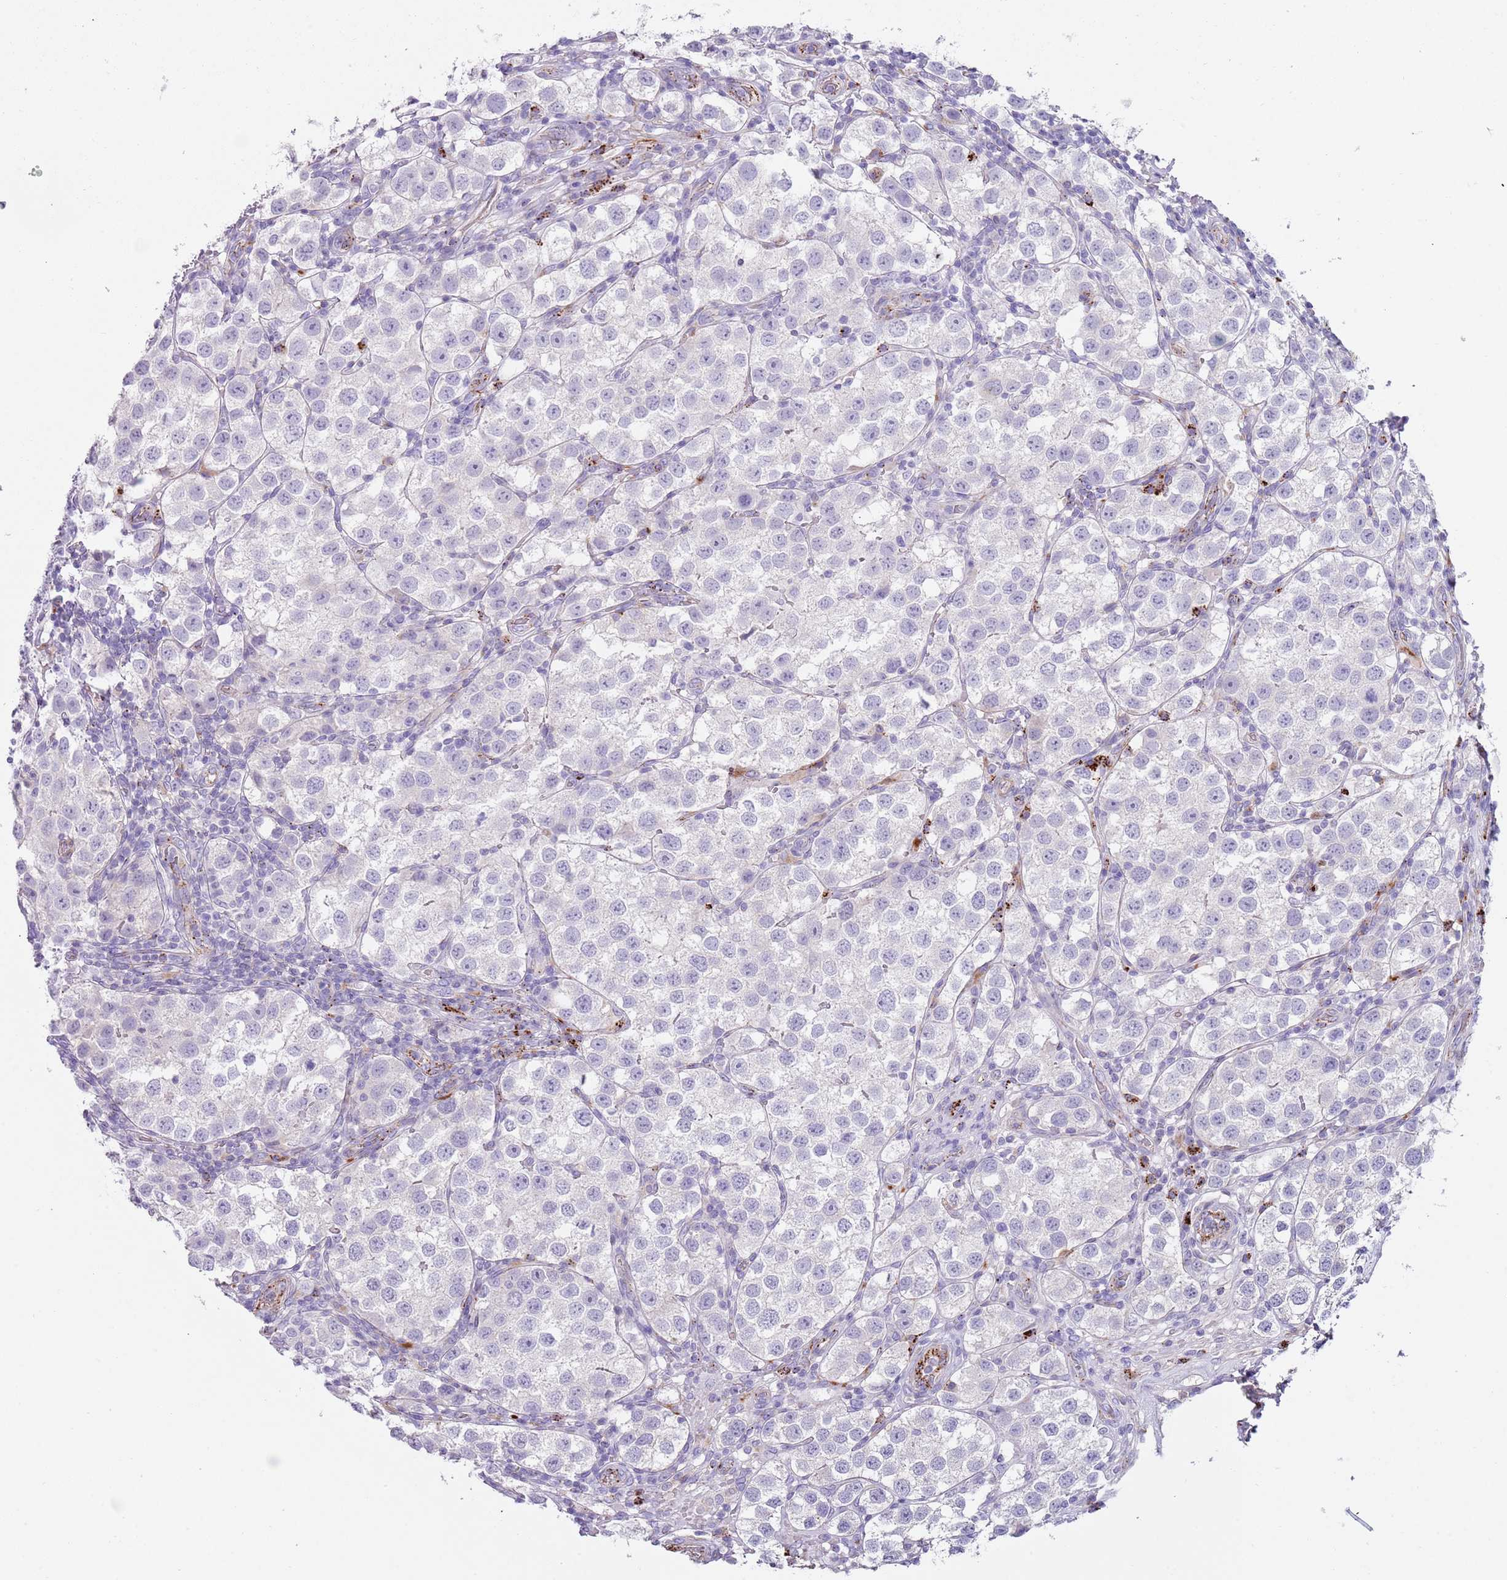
{"staining": {"intensity": "negative", "quantity": "none", "location": "none"}, "tissue": "testis cancer", "cell_type": "Tumor cells", "image_type": "cancer", "snomed": [{"axis": "morphology", "description": "Seminoma, NOS"}, {"axis": "topography", "description": "Testis"}], "caption": "Immunohistochemical staining of testis cancer reveals no significant positivity in tumor cells.", "gene": "LRRN3", "patient": {"sex": "male", "age": 37}}